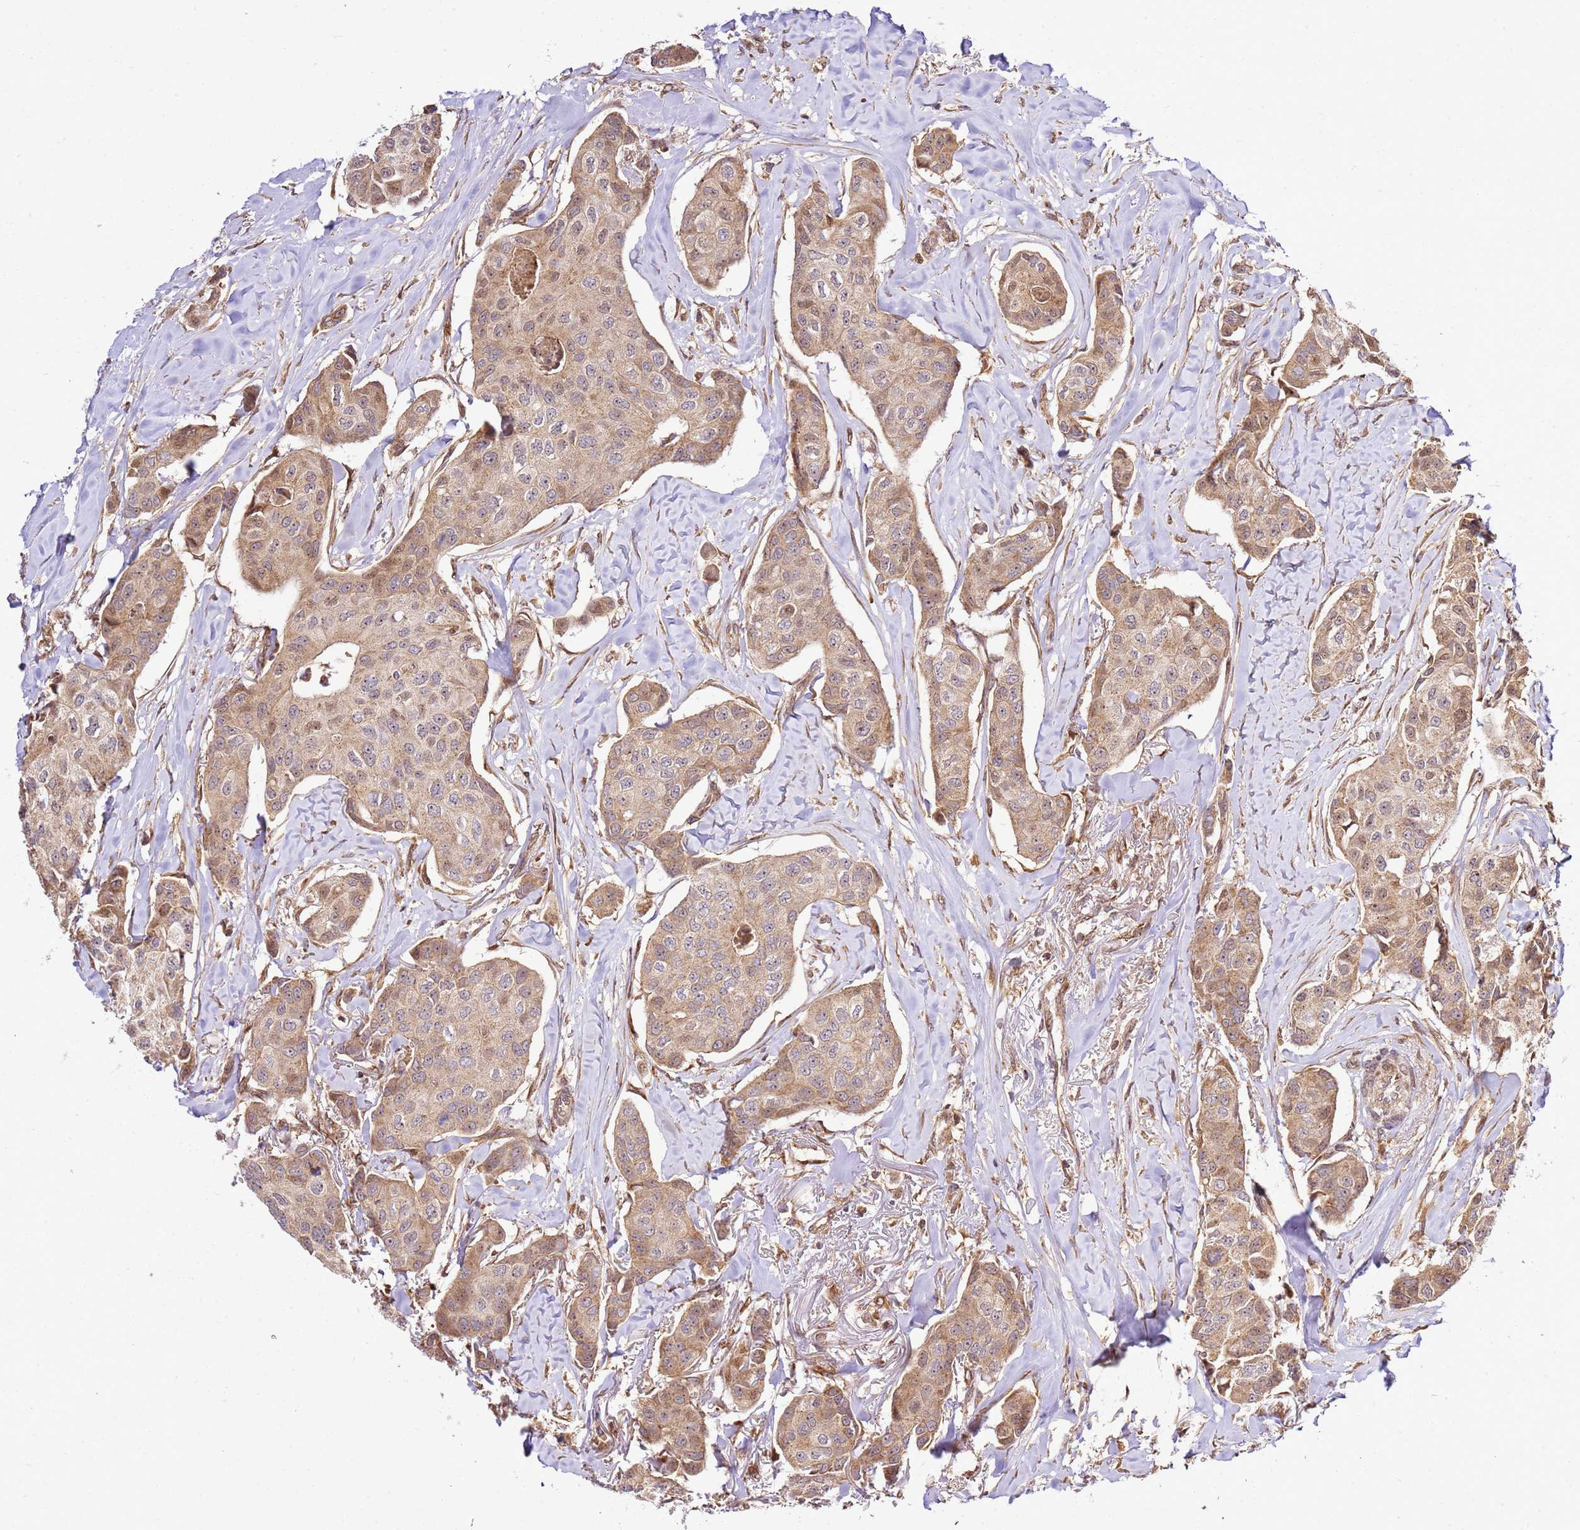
{"staining": {"intensity": "moderate", "quantity": ">75%", "location": "cytoplasmic/membranous"}, "tissue": "breast cancer", "cell_type": "Tumor cells", "image_type": "cancer", "snomed": [{"axis": "morphology", "description": "Duct carcinoma"}, {"axis": "topography", "description": "Breast"}], "caption": "Breast cancer (invasive ductal carcinoma) stained for a protein displays moderate cytoplasmic/membranous positivity in tumor cells.", "gene": "RASA3", "patient": {"sex": "female", "age": 80}}